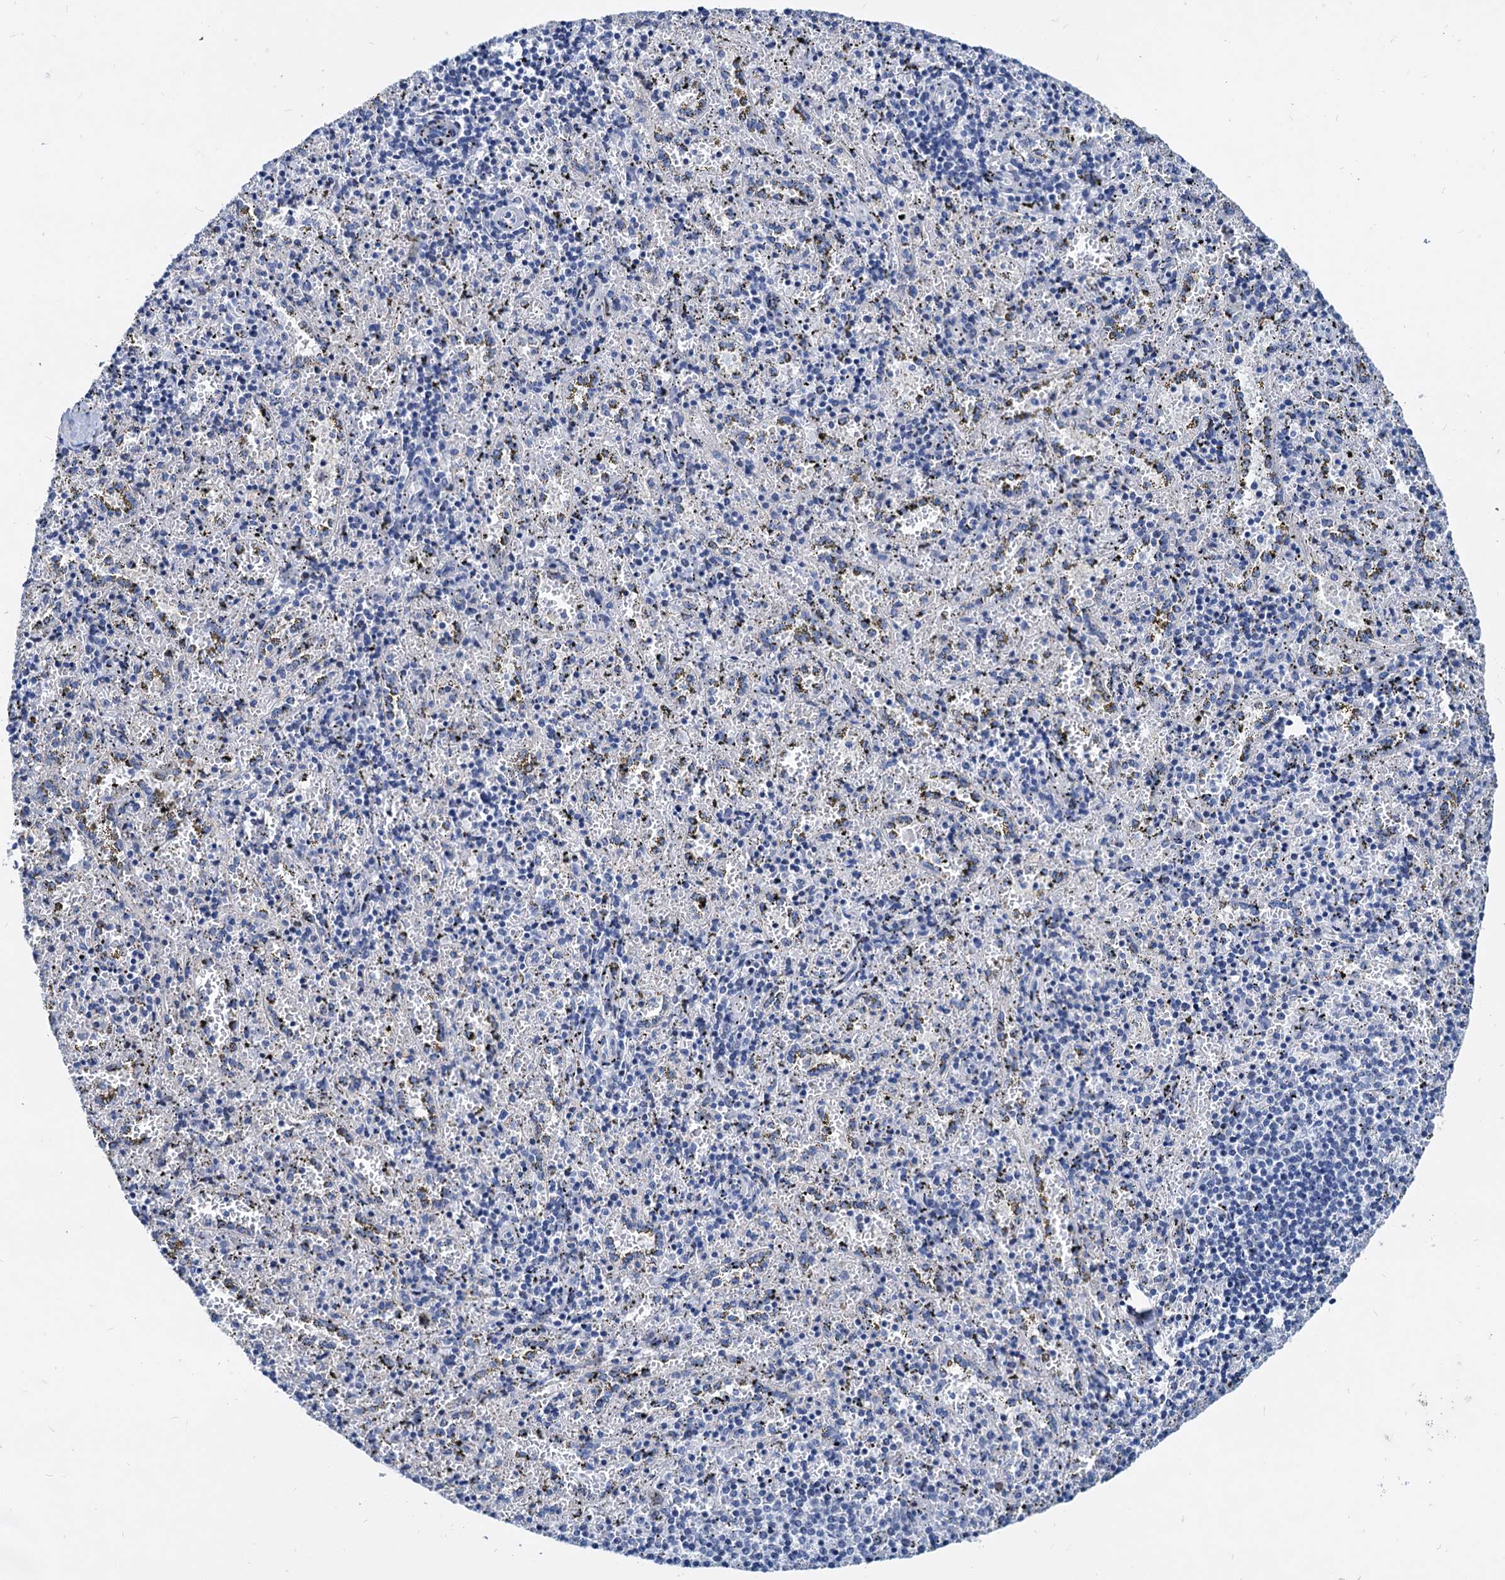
{"staining": {"intensity": "negative", "quantity": "none", "location": "none"}, "tissue": "spleen", "cell_type": "Cells in red pulp", "image_type": "normal", "snomed": [{"axis": "morphology", "description": "Normal tissue, NOS"}, {"axis": "topography", "description": "Spleen"}], "caption": "This is an IHC micrograph of unremarkable human spleen. There is no positivity in cells in red pulp.", "gene": "HSF2", "patient": {"sex": "male", "age": 11}}